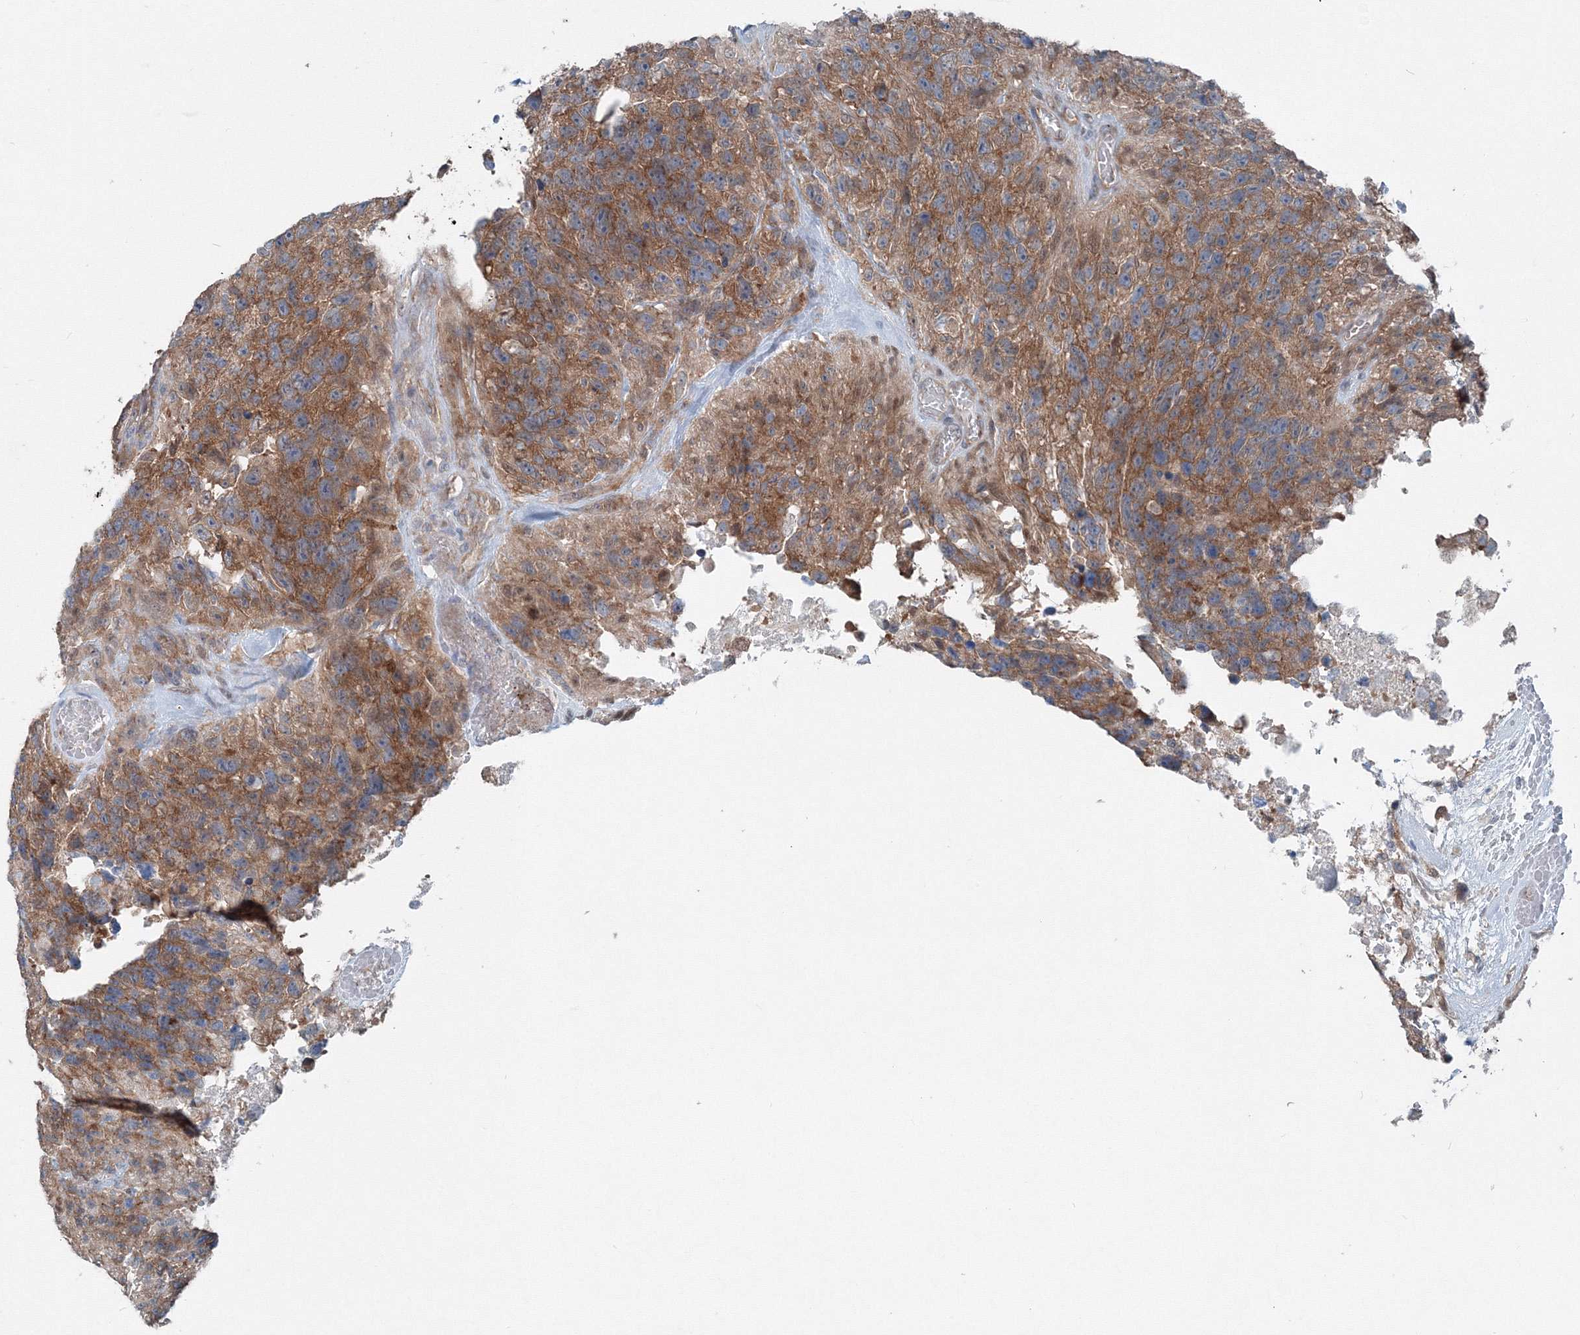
{"staining": {"intensity": "moderate", "quantity": ">75%", "location": "cytoplasmic/membranous"}, "tissue": "glioma", "cell_type": "Tumor cells", "image_type": "cancer", "snomed": [{"axis": "morphology", "description": "Glioma, malignant, High grade"}, {"axis": "topography", "description": "Brain"}], "caption": "There is medium levels of moderate cytoplasmic/membranous expression in tumor cells of glioma, as demonstrated by immunohistochemical staining (brown color).", "gene": "TPRKB", "patient": {"sex": "male", "age": 69}}